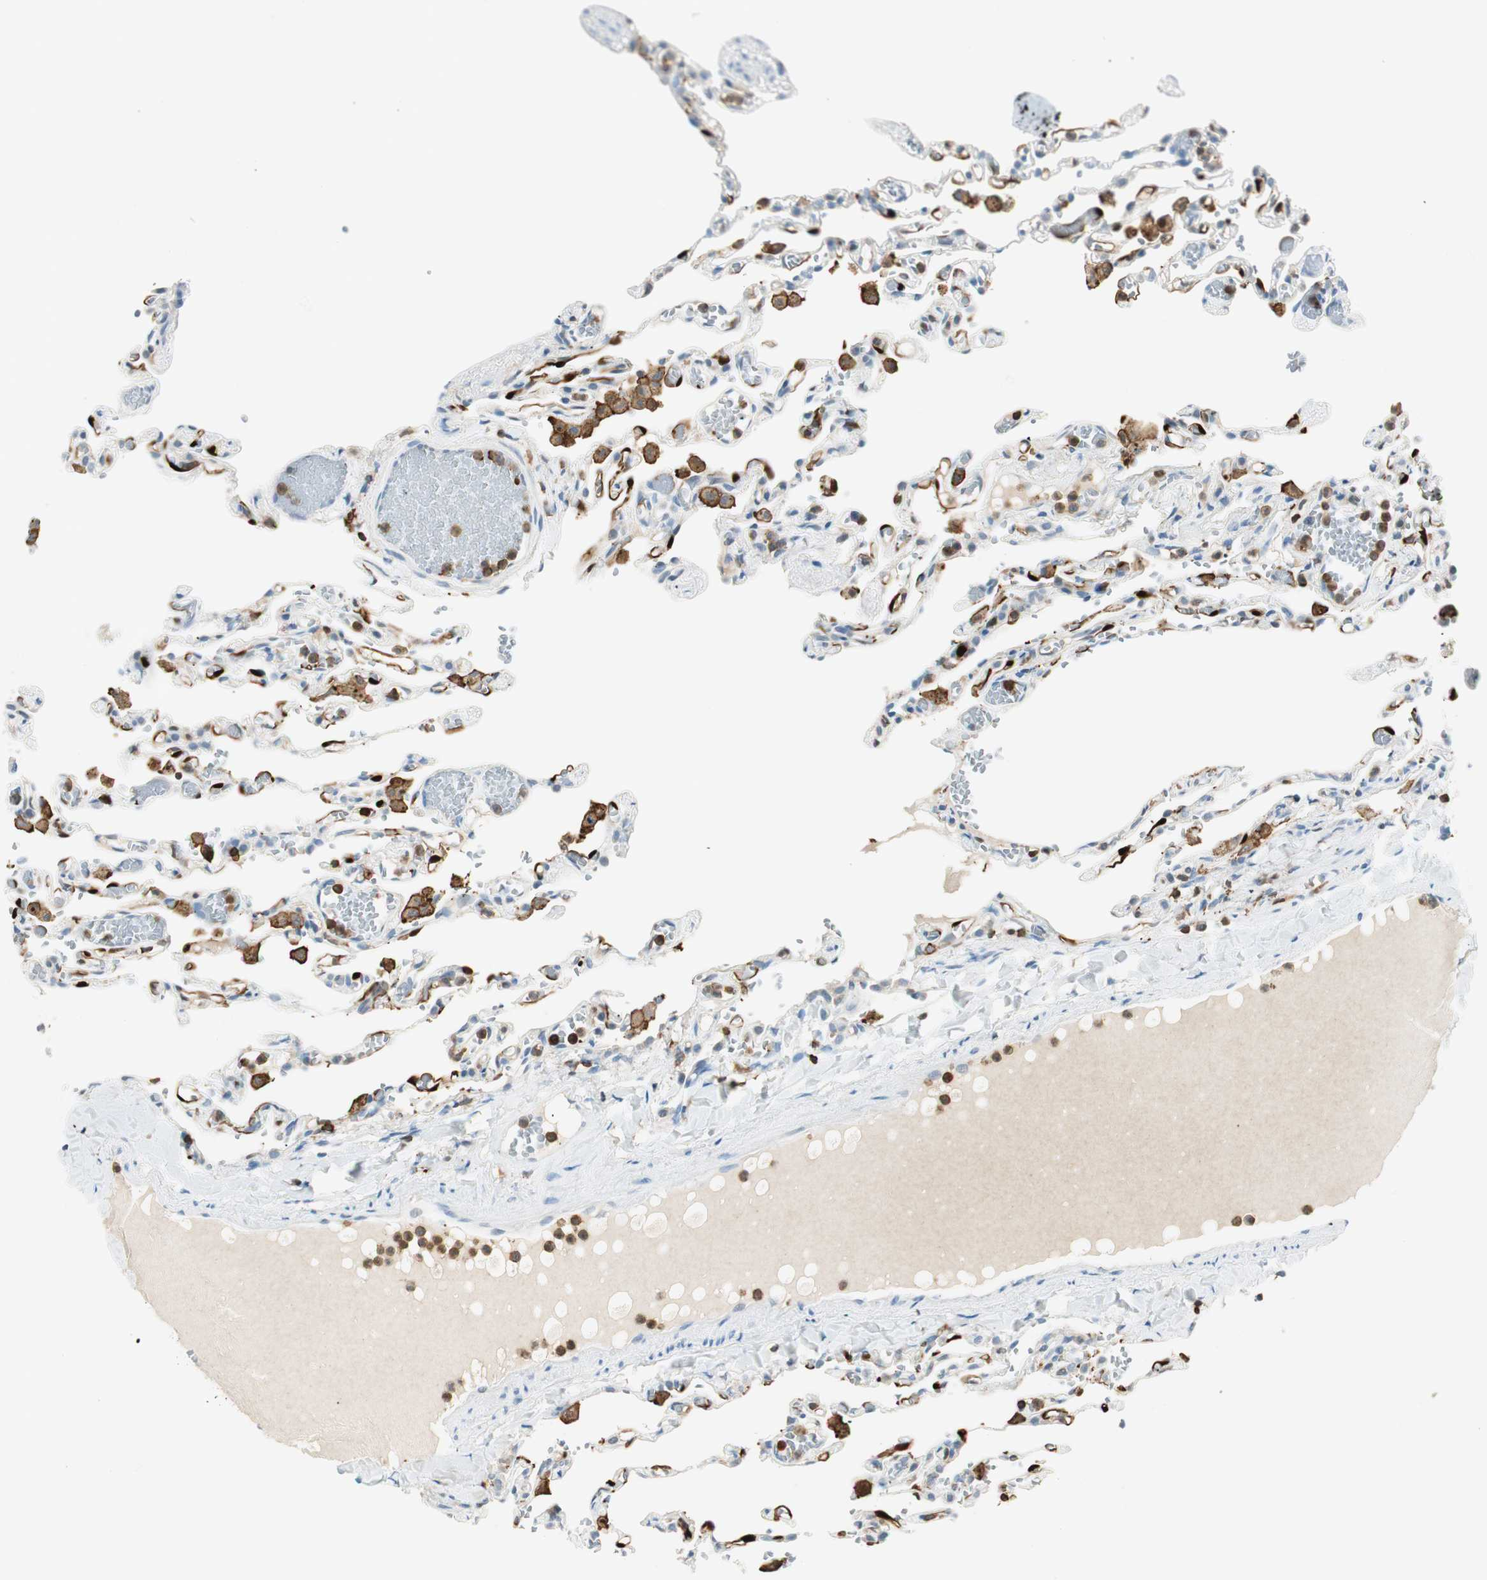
{"staining": {"intensity": "strong", "quantity": ">75%", "location": "cytoplasmic/membranous"}, "tissue": "lung", "cell_type": "Alveolar cells", "image_type": "normal", "snomed": [{"axis": "morphology", "description": "Normal tissue, NOS"}, {"axis": "topography", "description": "Lung"}], "caption": "Immunohistochemistry (DAB (3,3'-diaminobenzidine)) staining of unremarkable lung shows strong cytoplasmic/membranous protein expression in approximately >75% of alveolar cells.", "gene": "HPGD", "patient": {"sex": "male", "age": 21}}